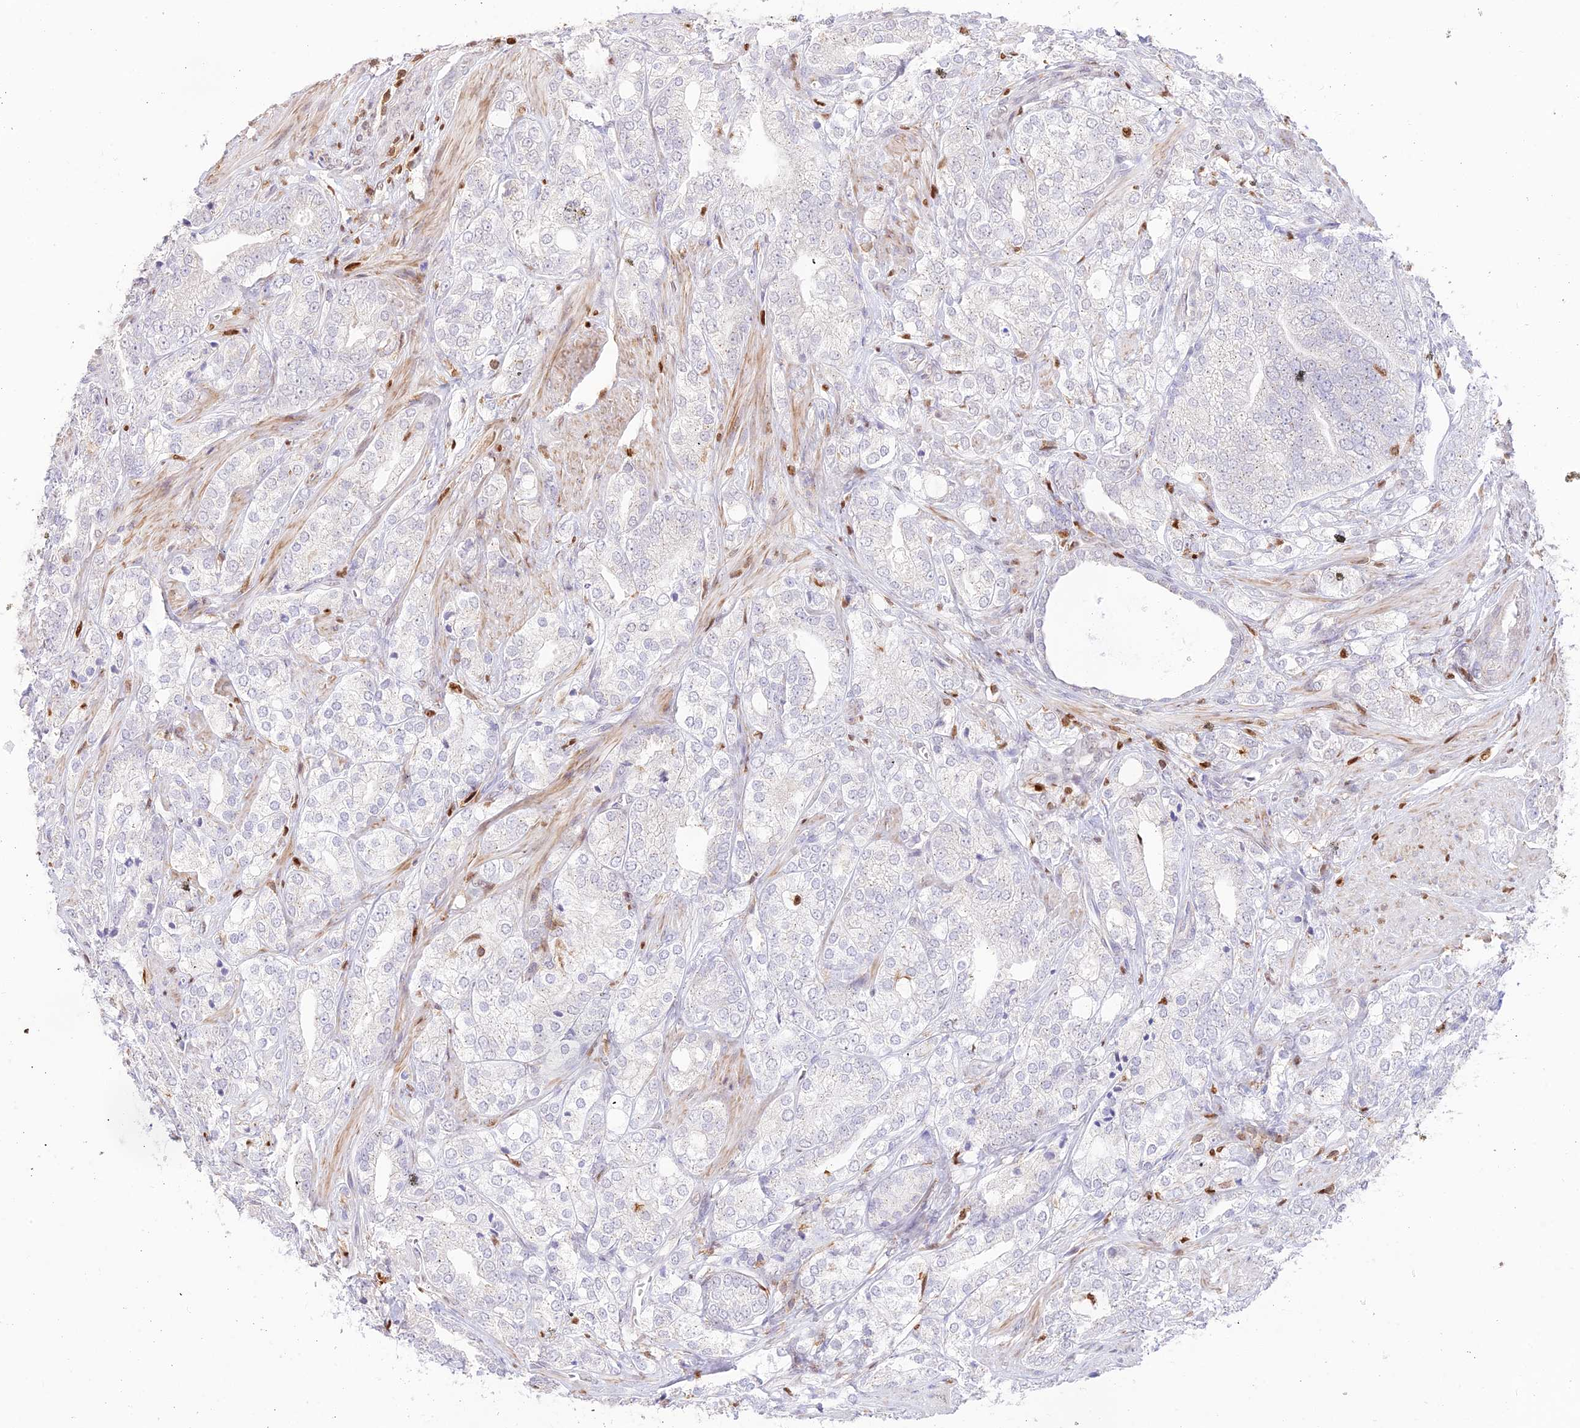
{"staining": {"intensity": "negative", "quantity": "none", "location": "none"}, "tissue": "prostate cancer", "cell_type": "Tumor cells", "image_type": "cancer", "snomed": [{"axis": "morphology", "description": "Adenocarcinoma, High grade"}, {"axis": "topography", "description": "Prostate"}], "caption": "A photomicrograph of prostate high-grade adenocarcinoma stained for a protein displays no brown staining in tumor cells.", "gene": "DENND1C", "patient": {"sex": "male", "age": 50}}